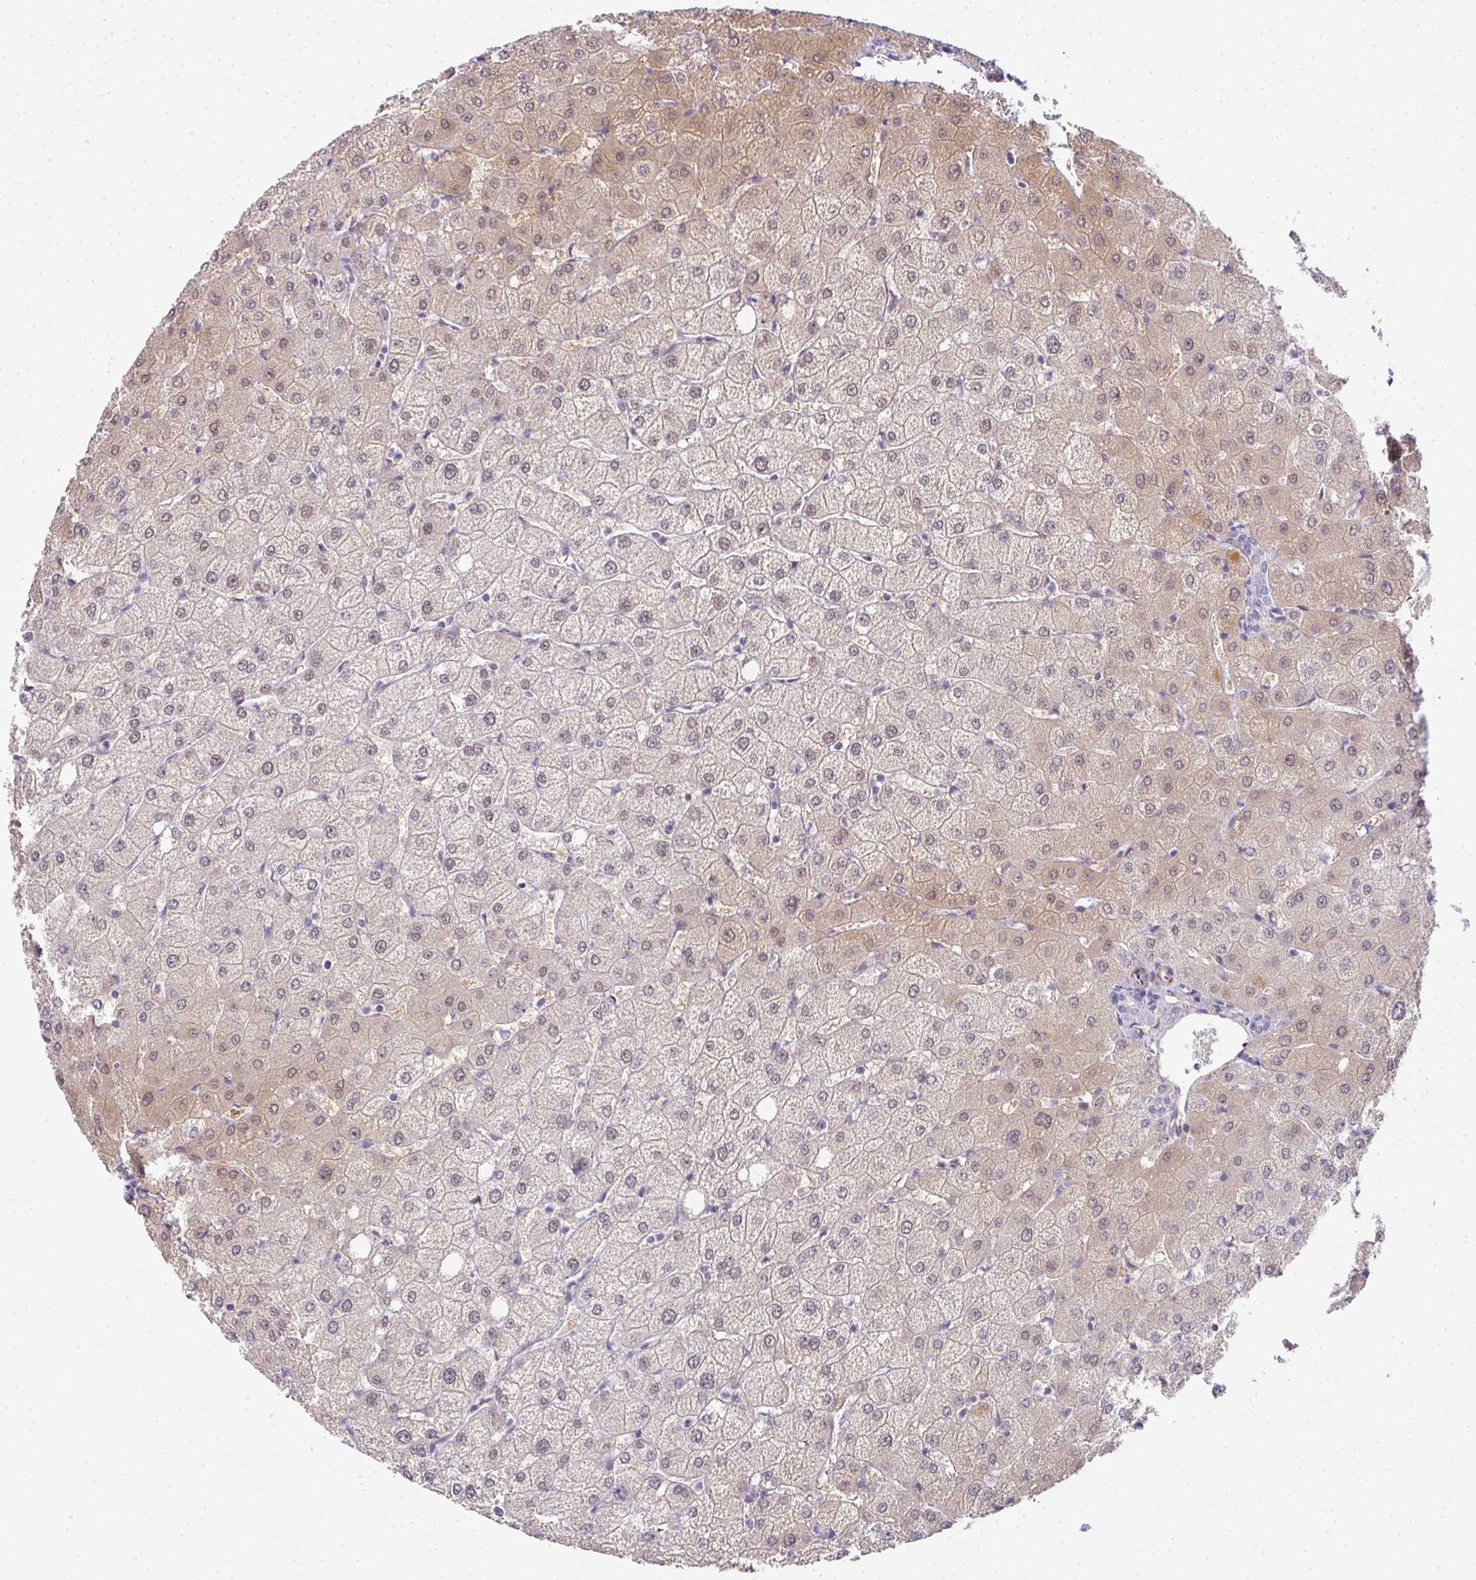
{"staining": {"intensity": "negative", "quantity": "none", "location": "none"}, "tissue": "liver", "cell_type": "Cholangiocytes", "image_type": "normal", "snomed": [{"axis": "morphology", "description": "Normal tissue, NOS"}, {"axis": "topography", "description": "Liver"}], "caption": "A micrograph of liver stained for a protein reveals no brown staining in cholangiocytes. The staining was performed using DAB to visualize the protein expression in brown, while the nuclei were stained in blue with hematoxylin (Magnification: 20x).", "gene": "TNMD", "patient": {"sex": "female", "age": 54}}